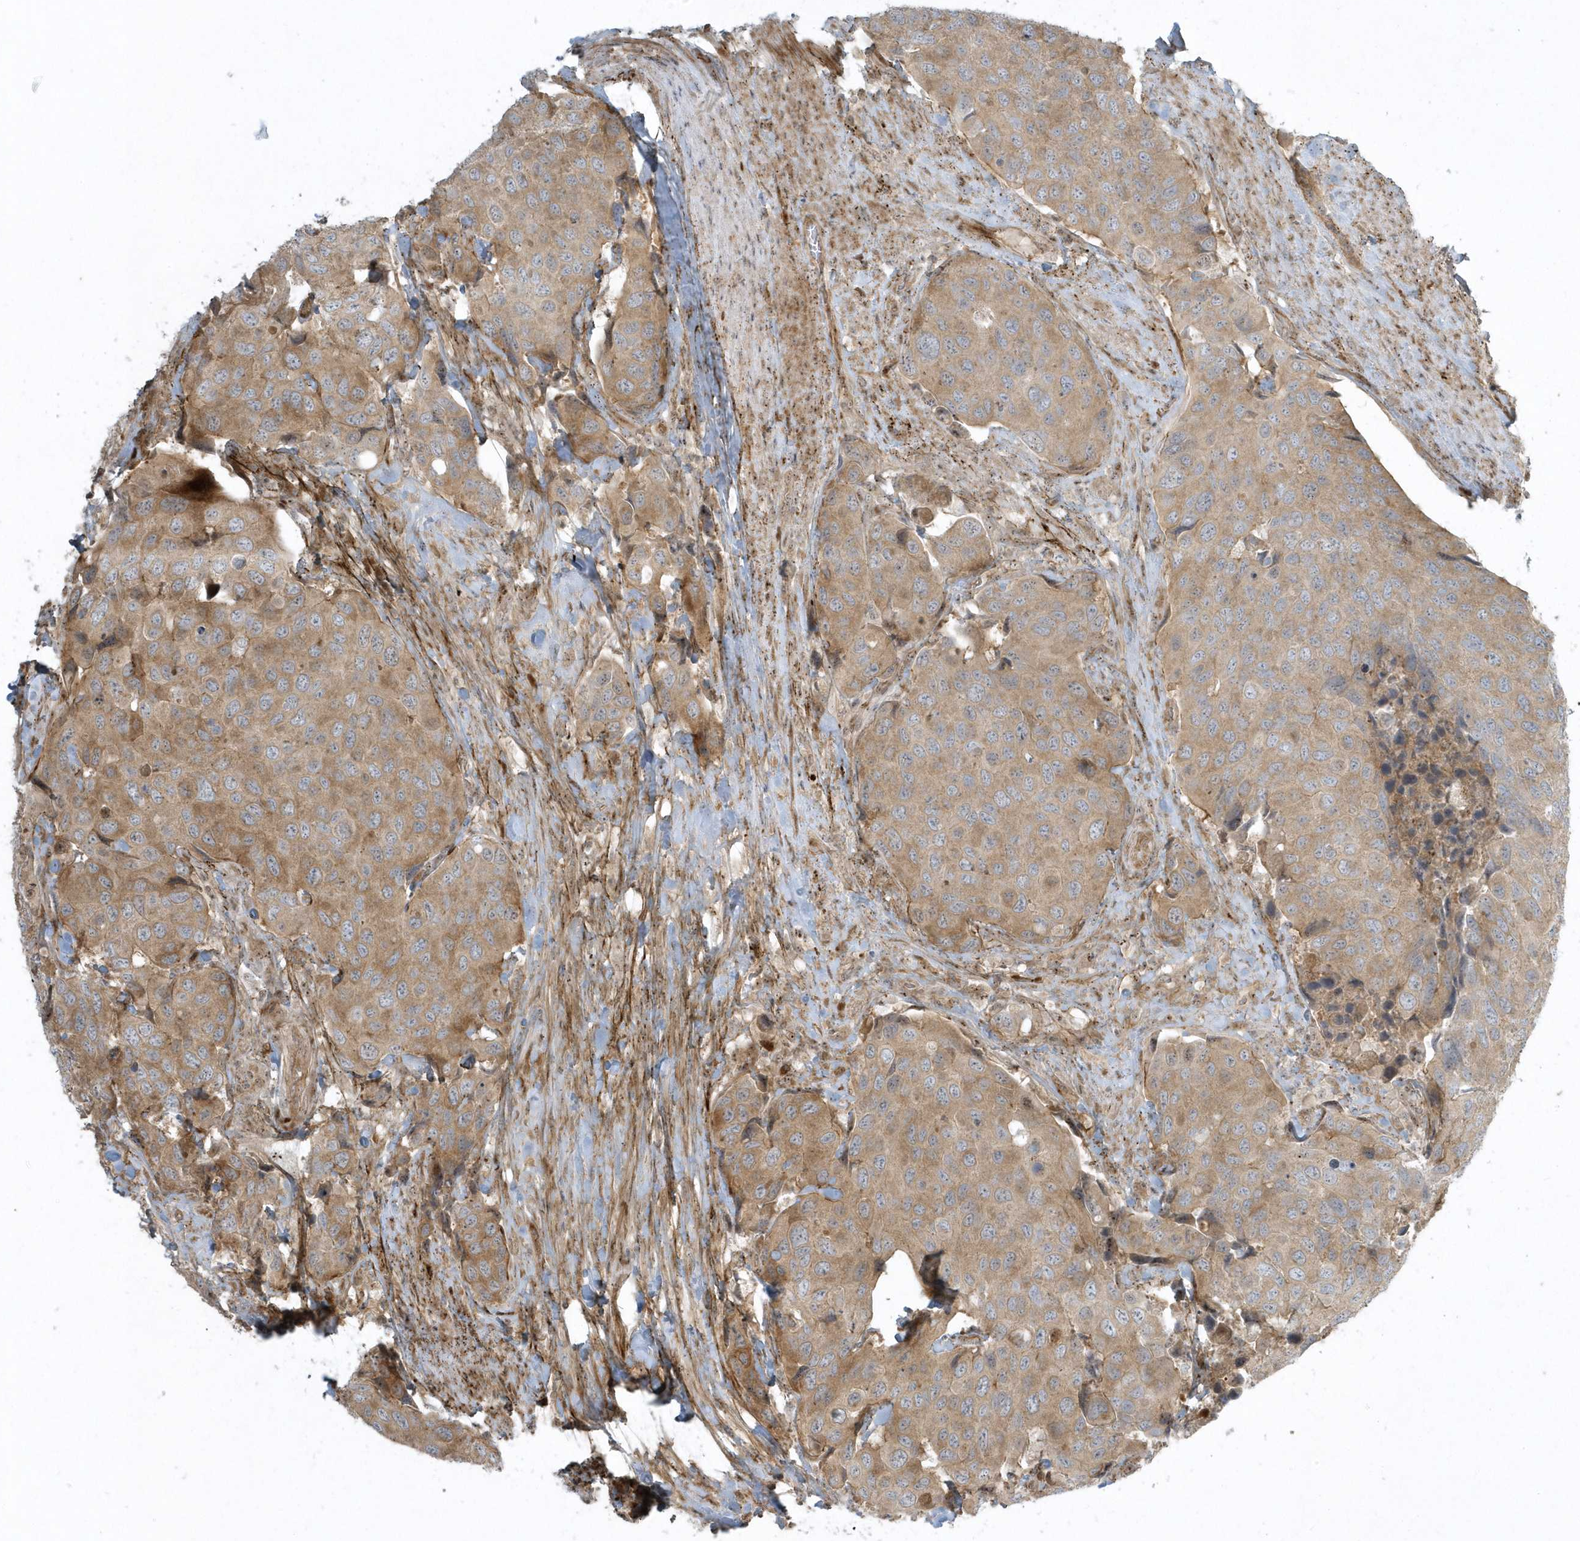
{"staining": {"intensity": "moderate", "quantity": ">75%", "location": "cytoplasmic/membranous"}, "tissue": "urothelial cancer", "cell_type": "Tumor cells", "image_type": "cancer", "snomed": [{"axis": "morphology", "description": "Urothelial carcinoma, High grade"}, {"axis": "topography", "description": "Urinary bladder"}], "caption": "This is a histology image of IHC staining of urothelial cancer, which shows moderate staining in the cytoplasmic/membranous of tumor cells.", "gene": "MASP2", "patient": {"sex": "male", "age": 74}}